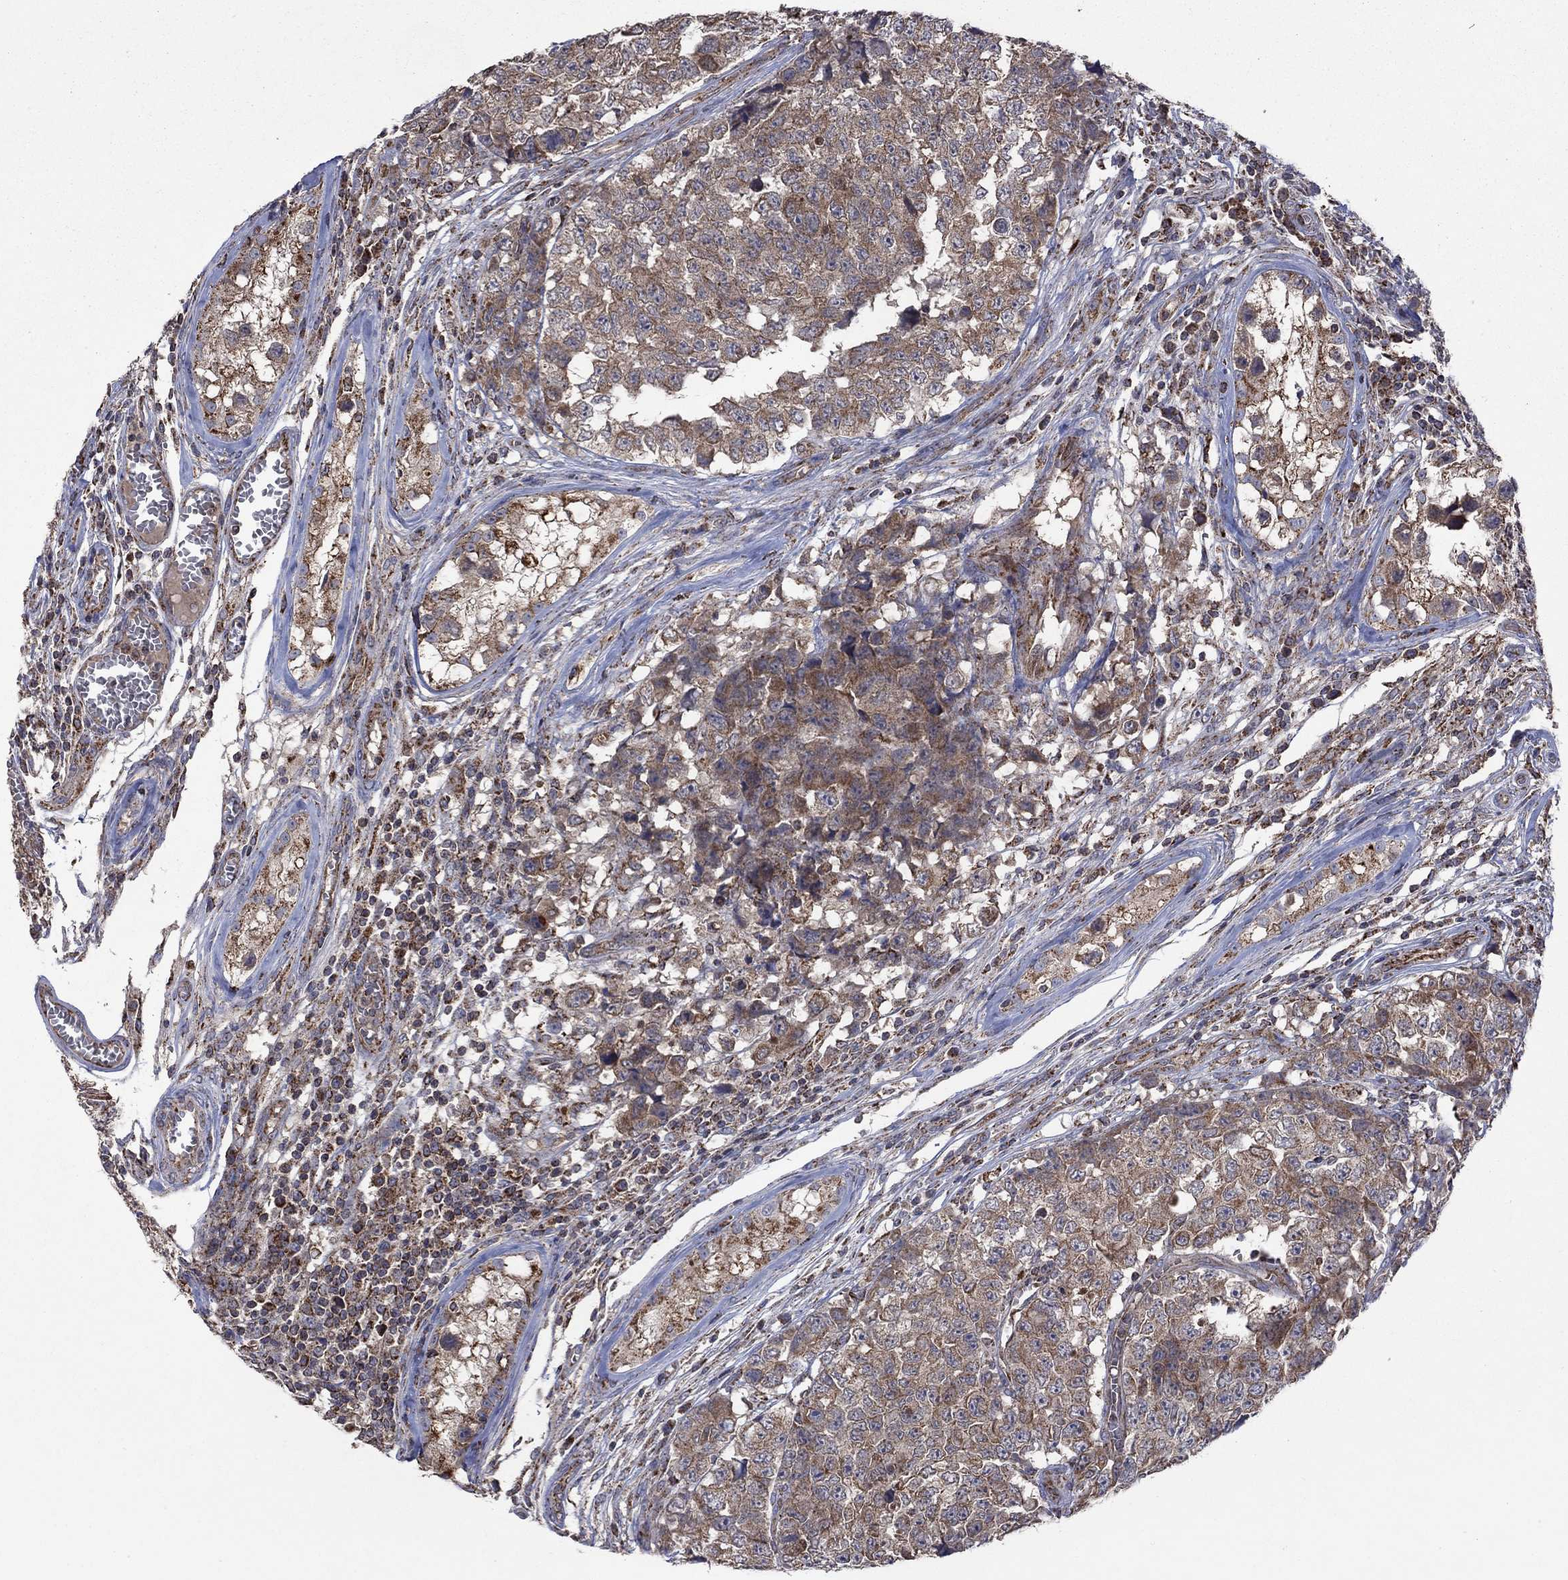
{"staining": {"intensity": "moderate", "quantity": "25%-75%", "location": "cytoplasmic/membranous"}, "tissue": "testis cancer", "cell_type": "Tumor cells", "image_type": "cancer", "snomed": [{"axis": "morphology", "description": "Carcinoma, Embryonal, NOS"}, {"axis": "topography", "description": "Testis"}], "caption": "This micrograph demonstrates testis cancer stained with immunohistochemistry to label a protein in brown. The cytoplasmic/membranous of tumor cells show moderate positivity for the protein. Nuclei are counter-stained blue.", "gene": "DPH1", "patient": {"sex": "male", "age": 23}}